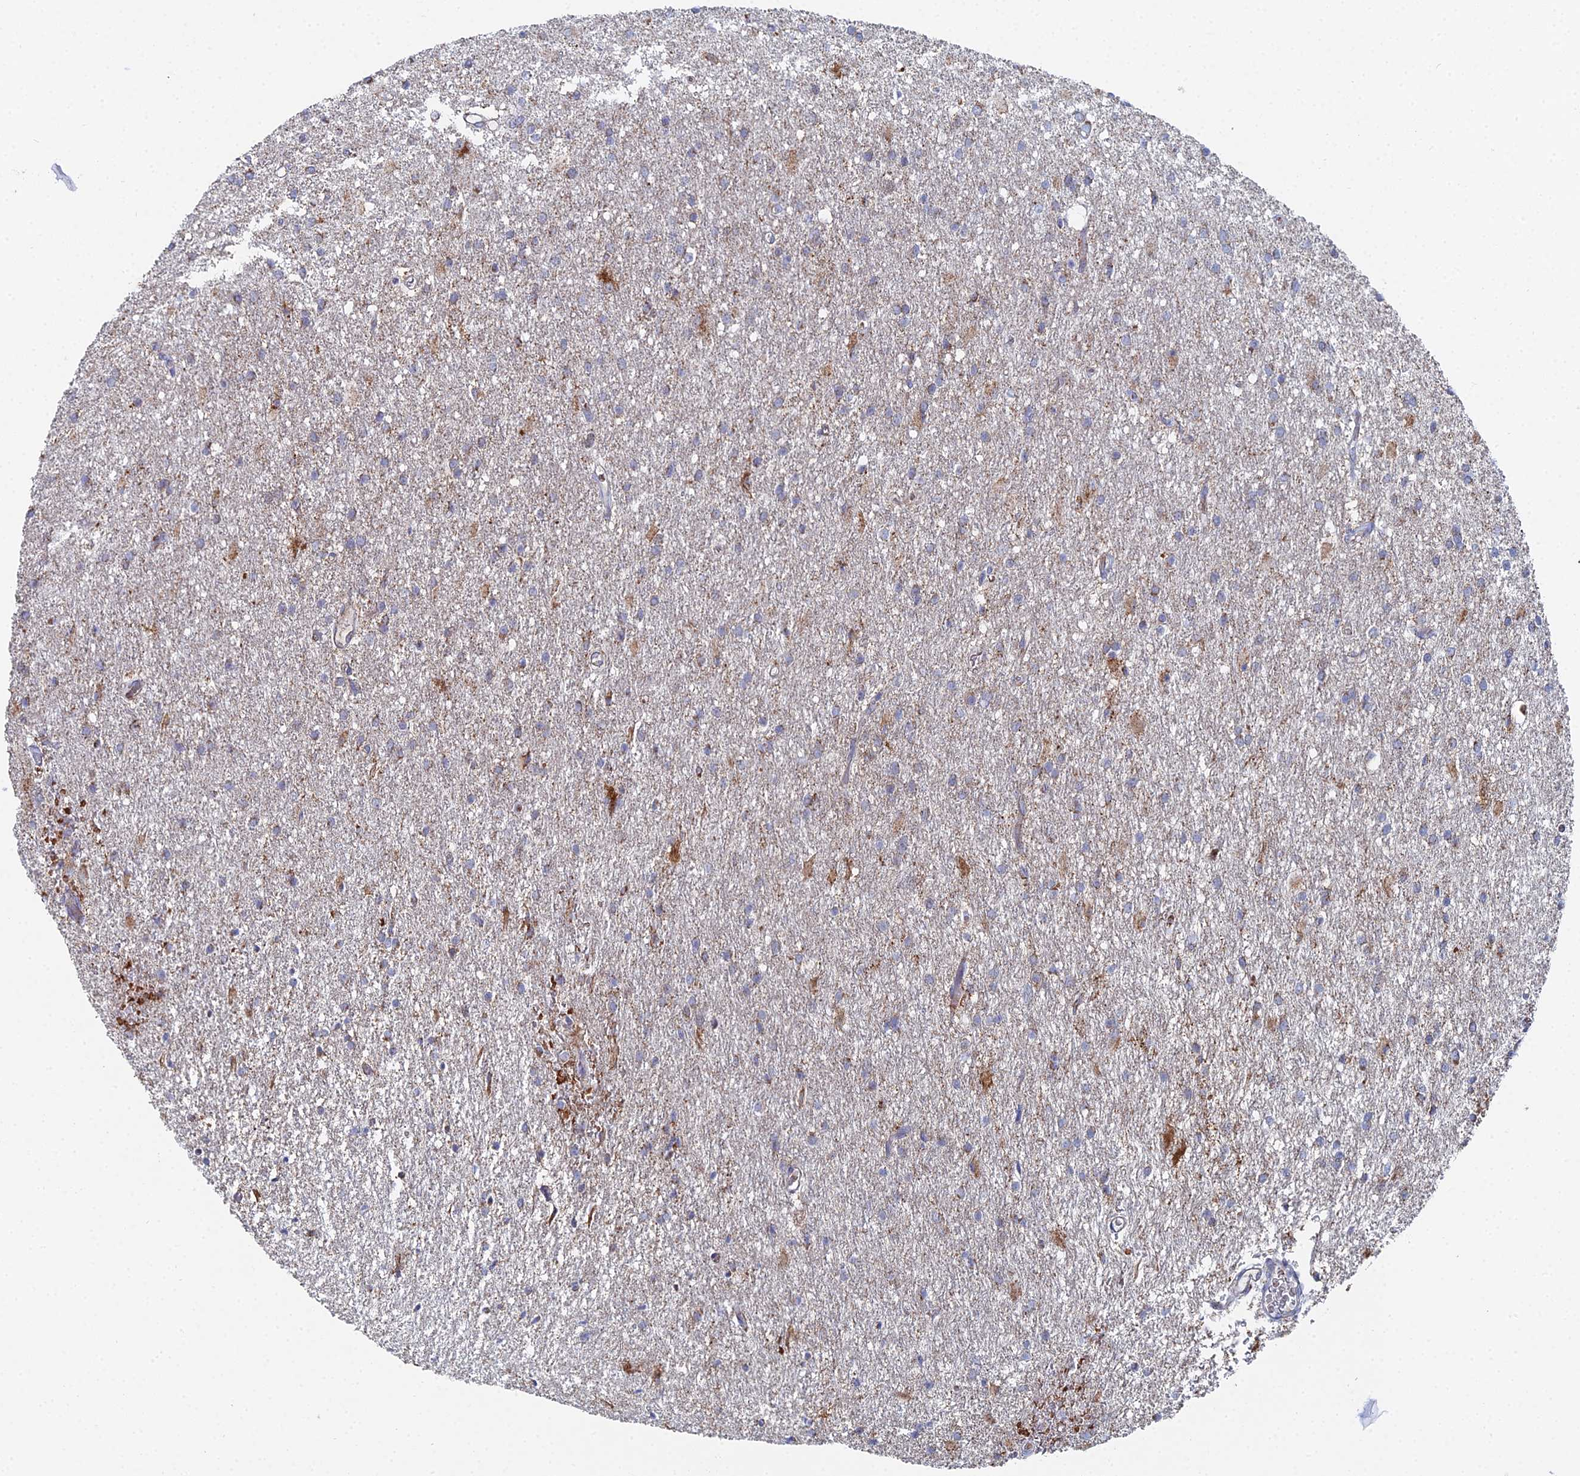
{"staining": {"intensity": "moderate", "quantity": "<25%", "location": "cytoplasmic/membranous"}, "tissue": "glioma", "cell_type": "Tumor cells", "image_type": "cancer", "snomed": [{"axis": "morphology", "description": "Glioma, malignant, High grade"}, {"axis": "topography", "description": "Brain"}], "caption": "Immunohistochemistry (IHC) staining of malignant high-grade glioma, which shows low levels of moderate cytoplasmic/membranous staining in about <25% of tumor cells indicating moderate cytoplasmic/membranous protein staining. The staining was performed using DAB (brown) for protein detection and nuclei were counterstained in hematoxylin (blue).", "gene": "MPC1", "patient": {"sex": "female", "age": 50}}